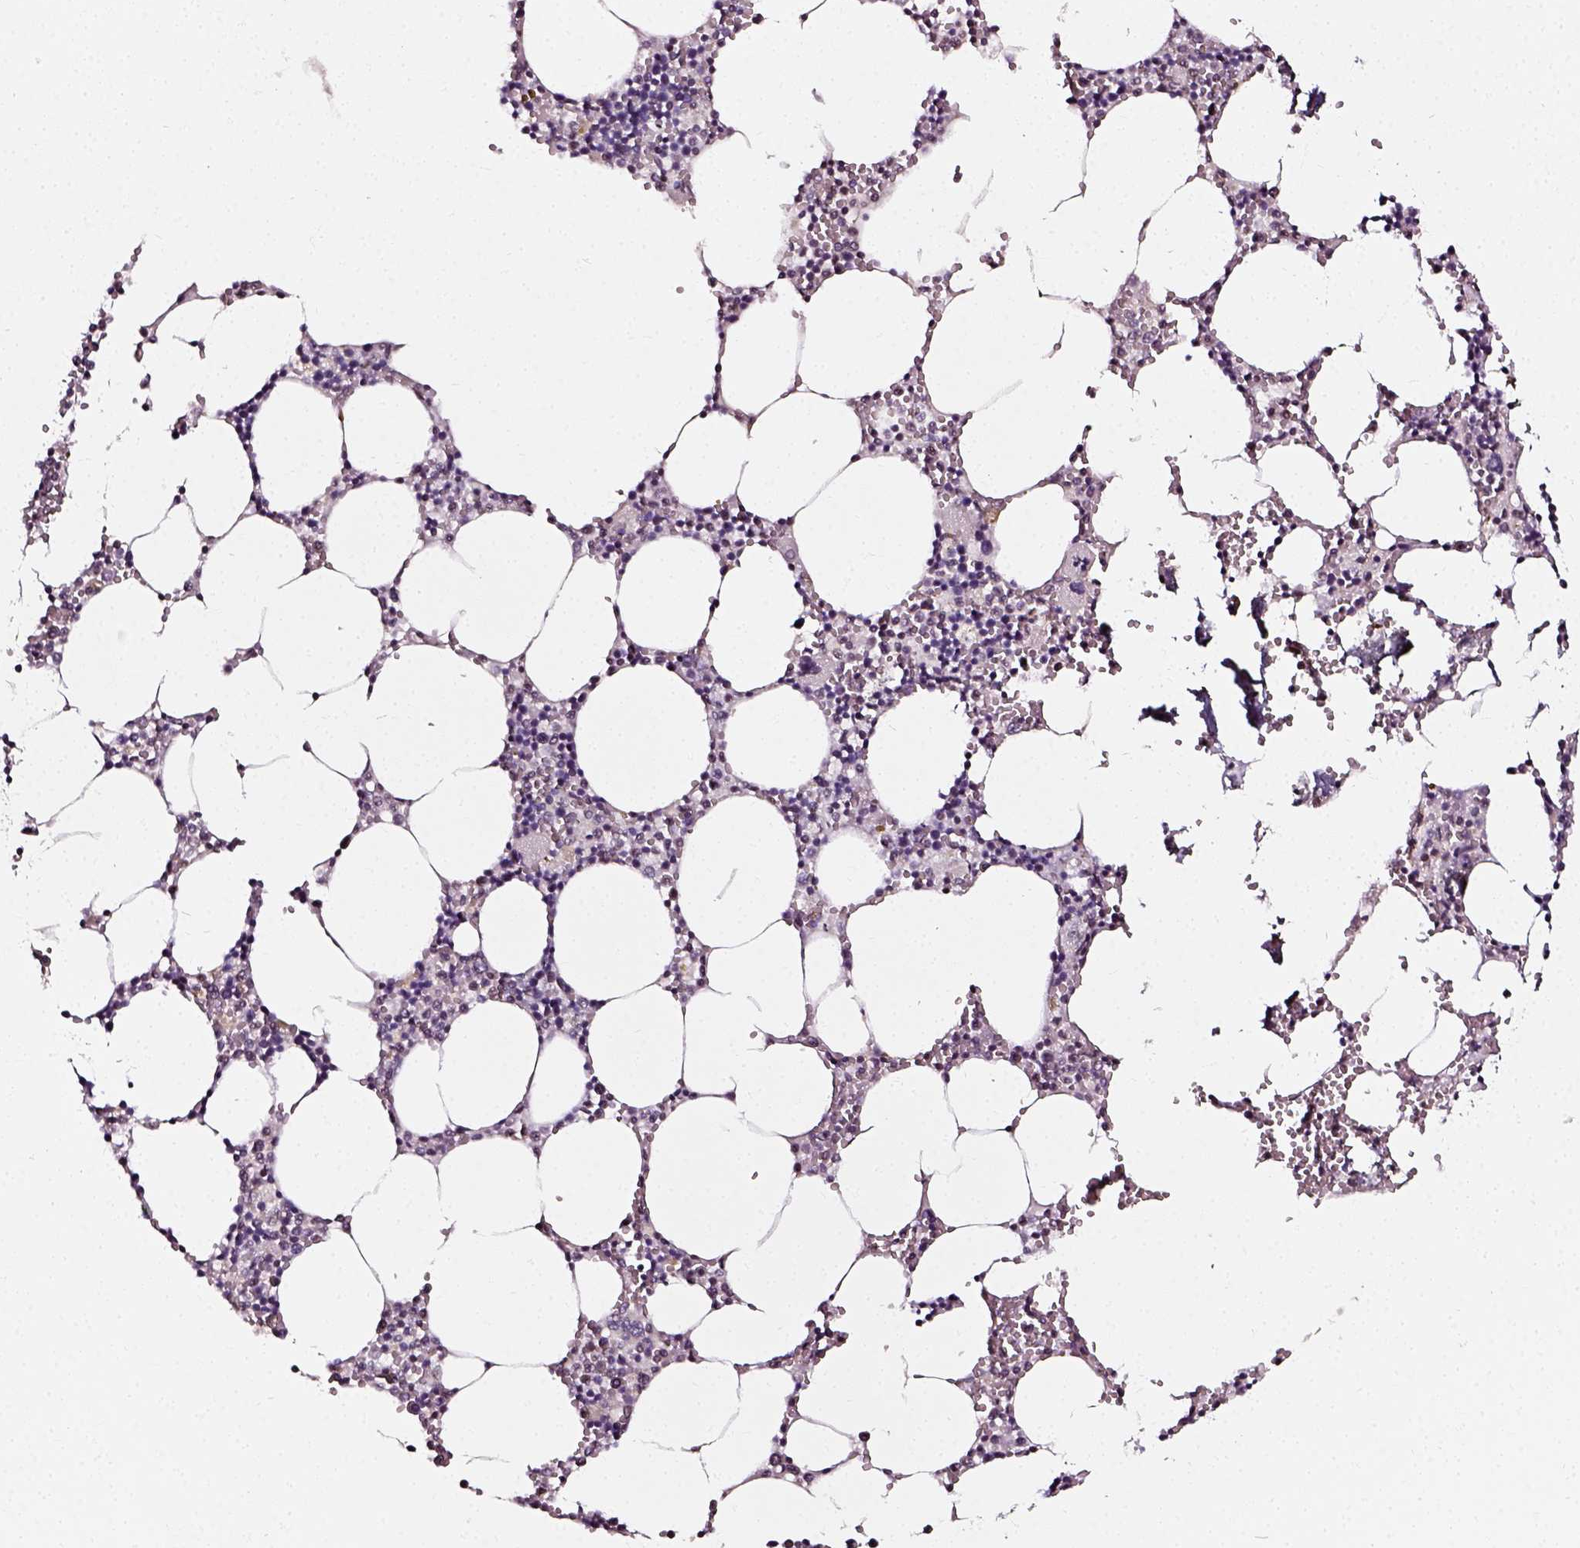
{"staining": {"intensity": "strong", "quantity": "<25%", "location": "nuclear"}, "tissue": "bone marrow", "cell_type": "Hematopoietic cells", "image_type": "normal", "snomed": [{"axis": "morphology", "description": "Normal tissue, NOS"}, {"axis": "topography", "description": "Bone marrow"}], "caption": "DAB immunohistochemical staining of benign bone marrow demonstrates strong nuclear protein positivity in approximately <25% of hematopoietic cells.", "gene": "NACC1", "patient": {"sex": "male", "age": 54}}